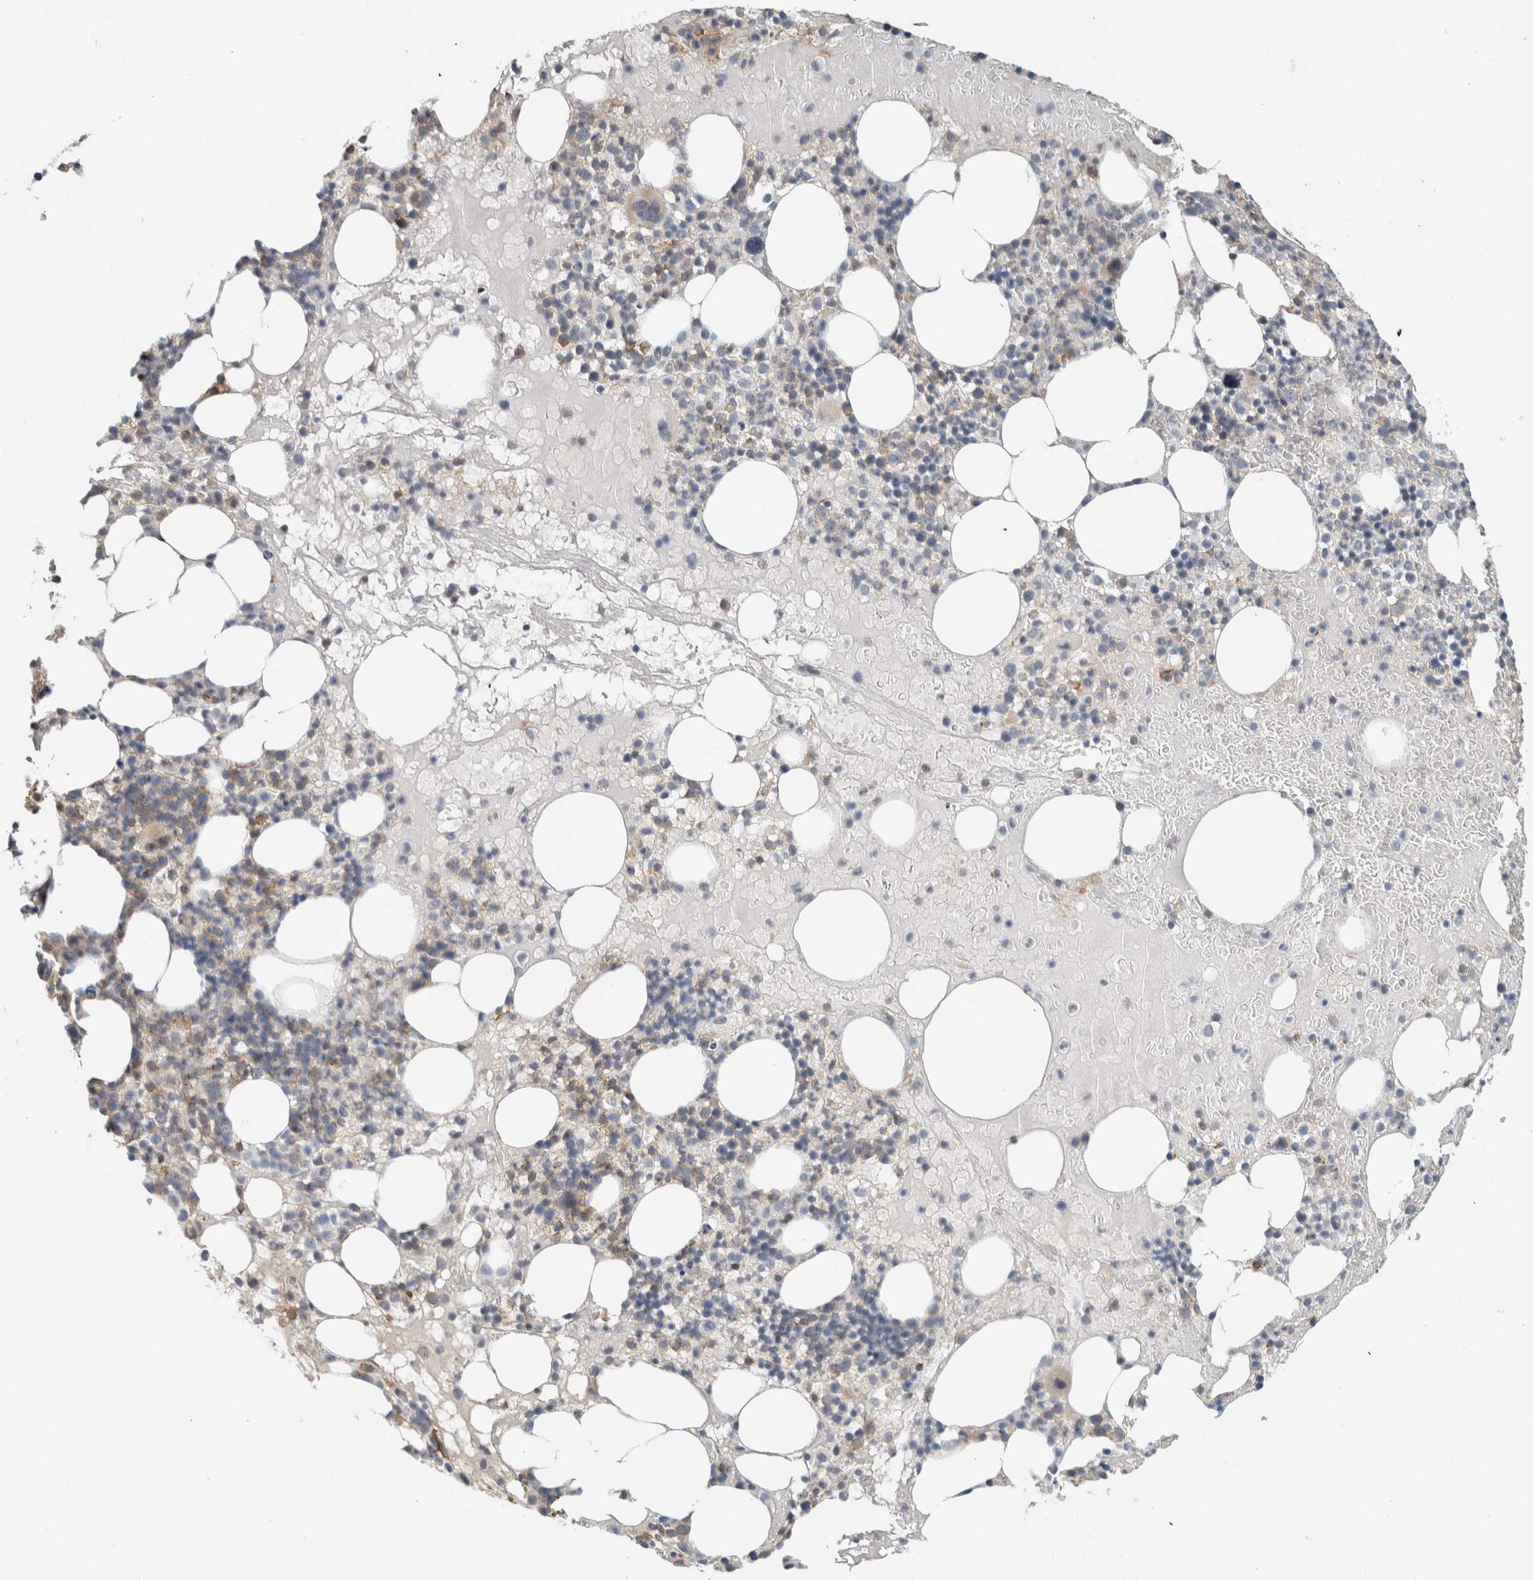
{"staining": {"intensity": "moderate", "quantity": "<25%", "location": "cytoplasmic/membranous"}, "tissue": "bone marrow", "cell_type": "Hematopoietic cells", "image_type": "normal", "snomed": [{"axis": "morphology", "description": "Normal tissue, NOS"}, {"axis": "morphology", "description": "Inflammation, NOS"}, {"axis": "topography", "description": "Bone marrow"}], "caption": "Approximately <25% of hematopoietic cells in normal bone marrow show moderate cytoplasmic/membranous protein expression as visualized by brown immunohistochemical staining.", "gene": "ERCC6L2", "patient": {"sex": "female", "age": 77}}